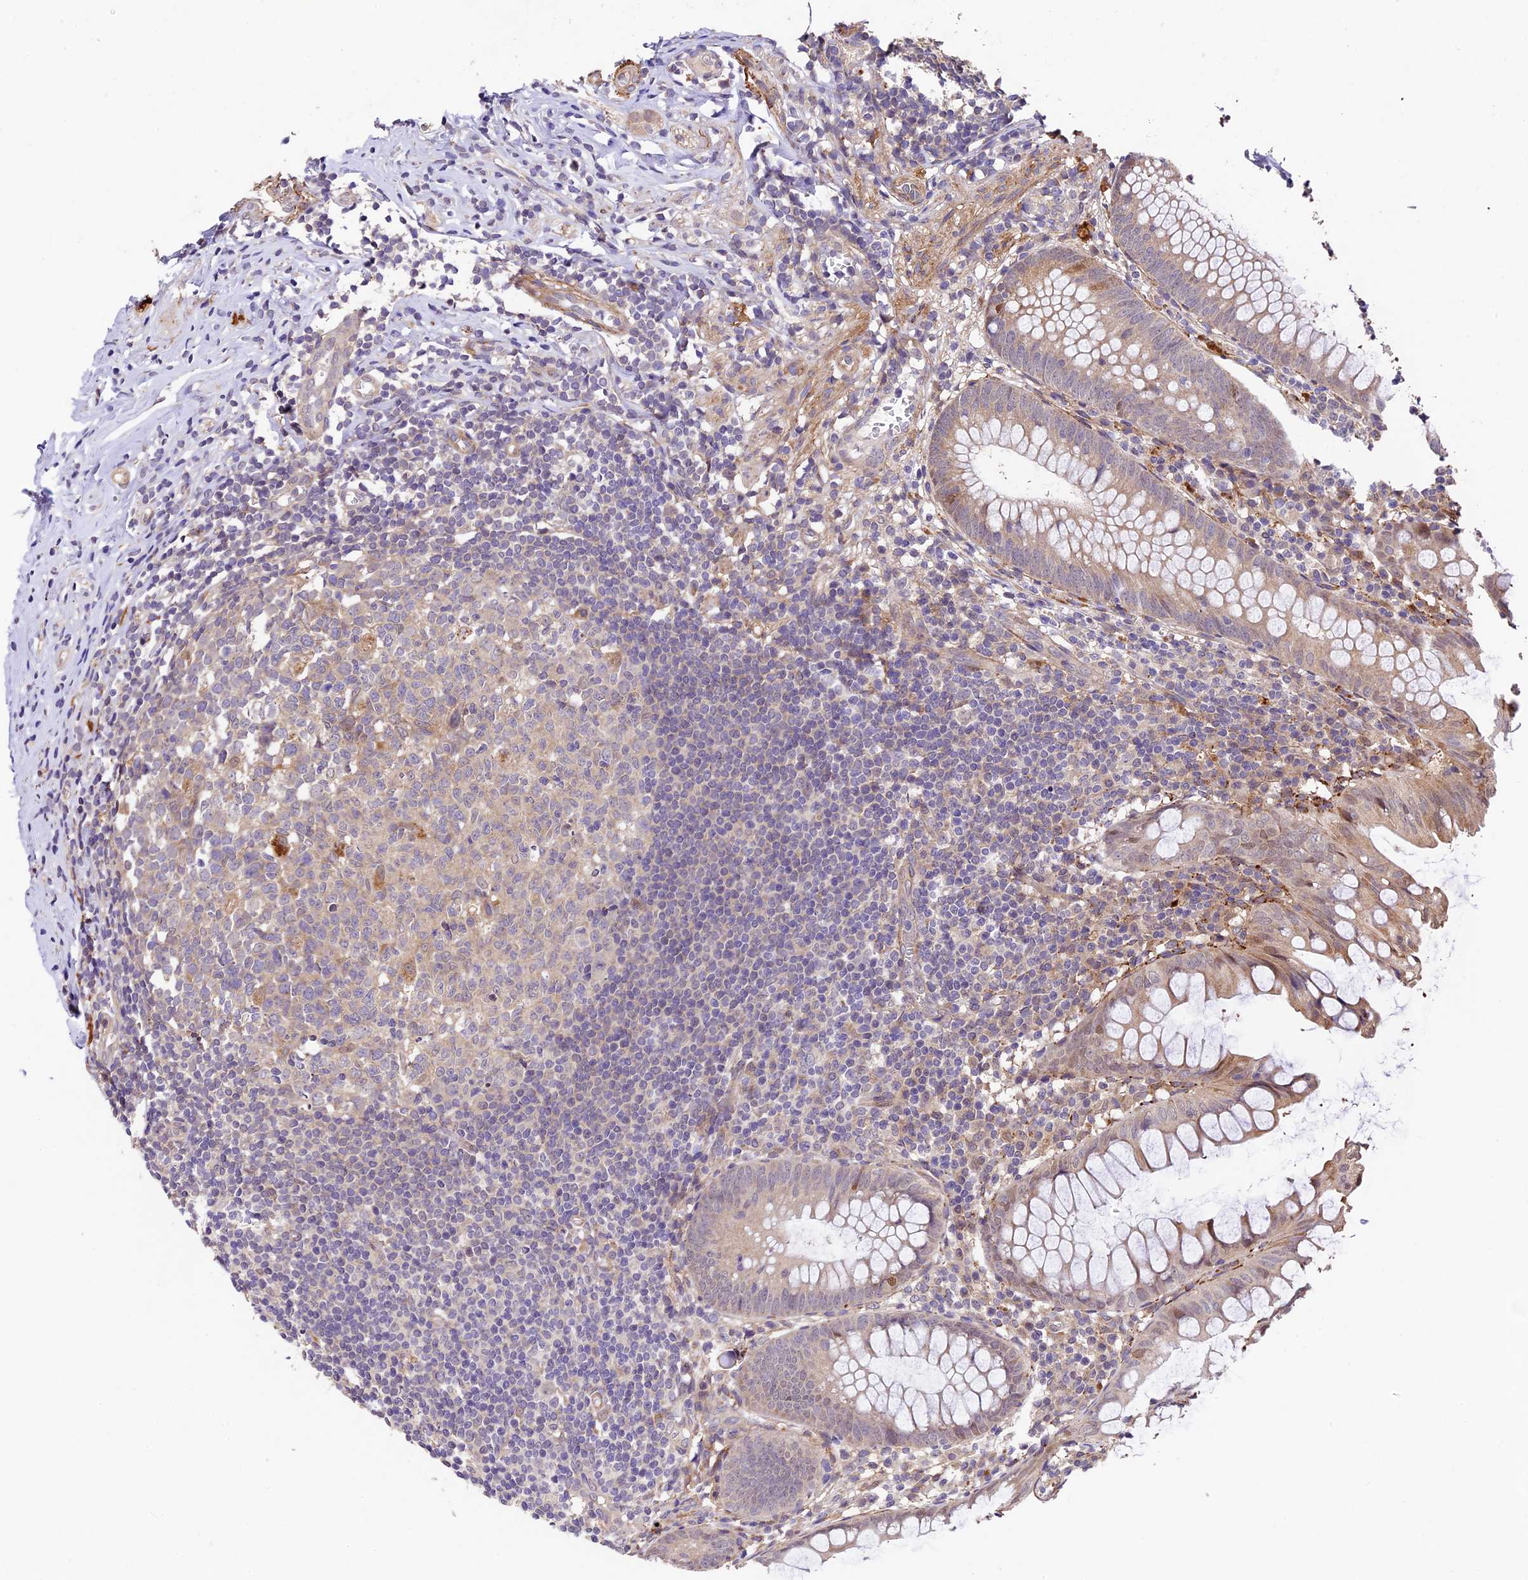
{"staining": {"intensity": "weak", "quantity": "25%-75%", "location": "cytoplasmic/membranous"}, "tissue": "appendix", "cell_type": "Glandular cells", "image_type": "normal", "snomed": [{"axis": "morphology", "description": "Normal tissue, NOS"}, {"axis": "topography", "description": "Appendix"}], "caption": "Brown immunohistochemical staining in benign appendix displays weak cytoplasmic/membranous staining in about 25%-75% of glandular cells.", "gene": "LSM7", "patient": {"sex": "female", "age": 51}}